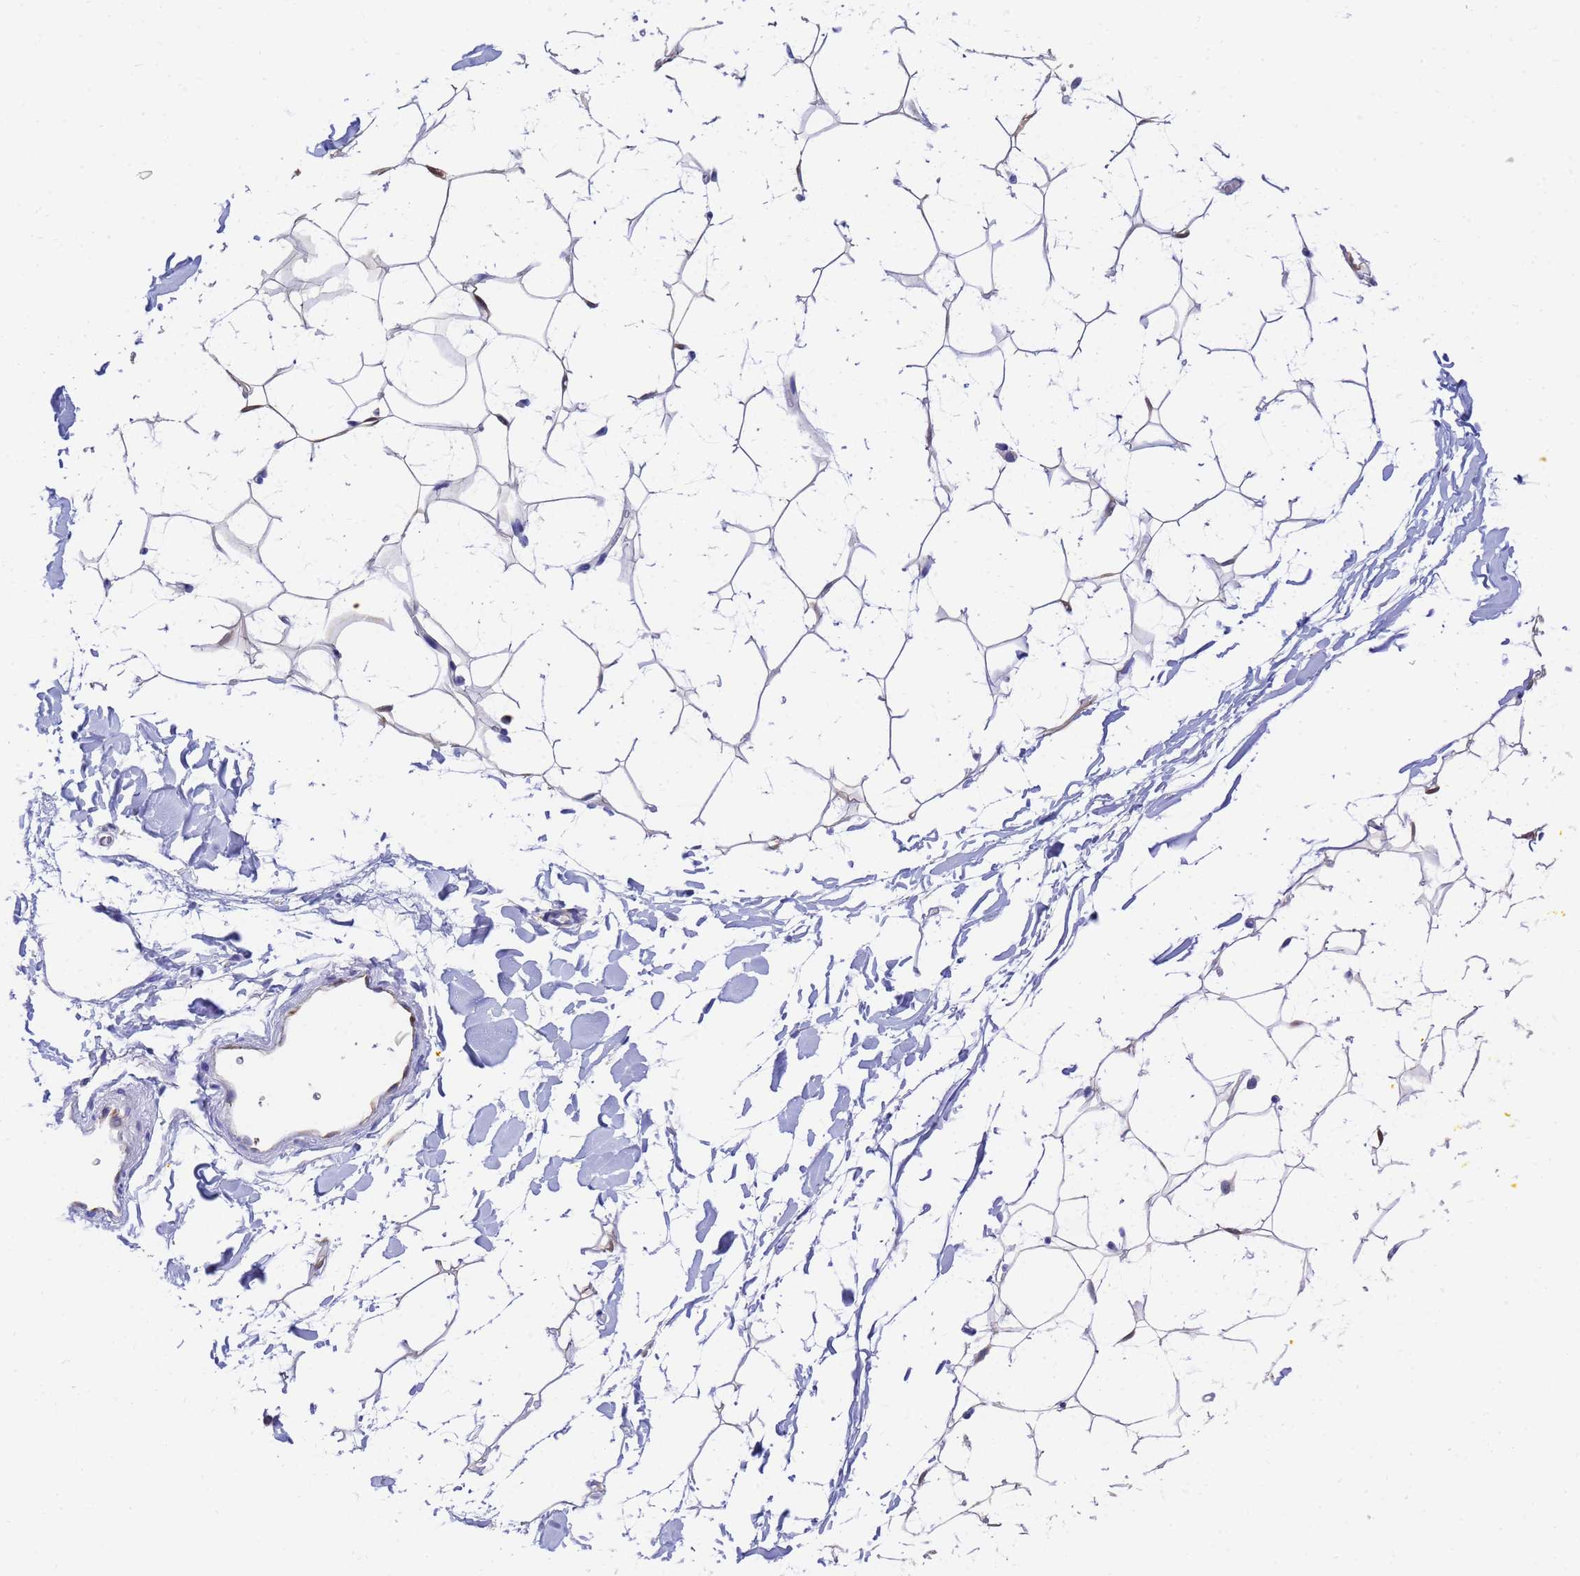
{"staining": {"intensity": "weak", "quantity": "25%-75%", "location": "cytoplasmic/membranous"}, "tissue": "adipose tissue", "cell_type": "Adipocytes", "image_type": "normal", "snomed": [{"axis": "morphology", "description": "Normal tissue, NOS"}, {"axis": "topography", "description": "Breast"}], "caption": "Protein staining of normal adipose tissue exhibits weak cytoplasmic/membranous staining in approximately 25%-75% of adipocytes.", "gene": "GCHFR", "patient": {"sex": "female", "age": 26}}